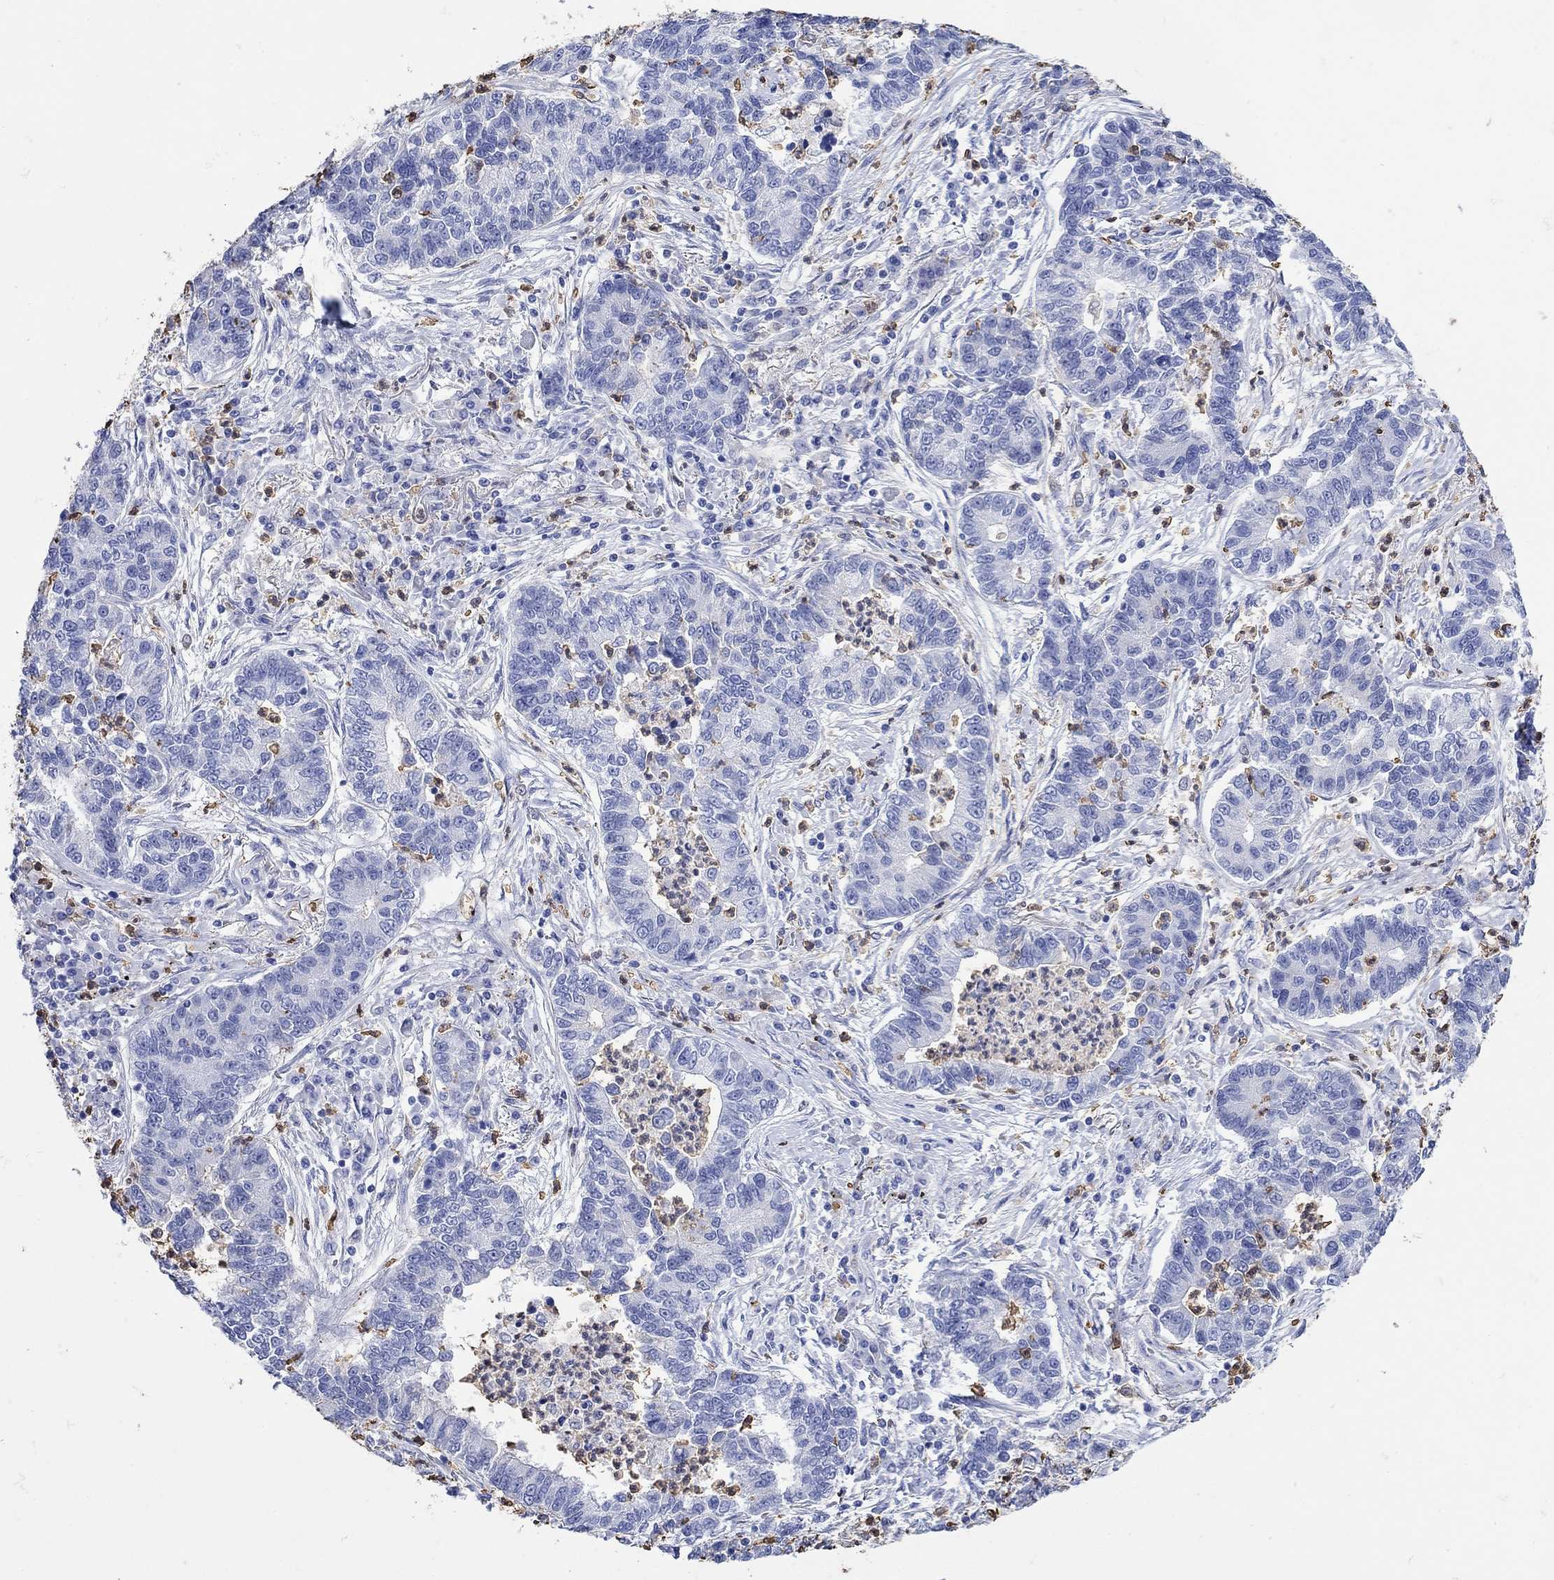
{"staining": {"intensity": "negative", "quantity": "none", "location": "none"}, "tissue": "lung cancer", "cell_type": "Tumor cells", "image_type": "cancer", "snomed": [{"axis": "morphology", "description": "Adenocarcinoma, NOS"}, {"axis": "topography", "description": "Lung"}], "caption": "Tumor cells are negative for brown protein staining in lung cancer. Nuclei are stained in blue.", "gene": "LINGO3", "patient": {"sex": "female", "age": 57}}